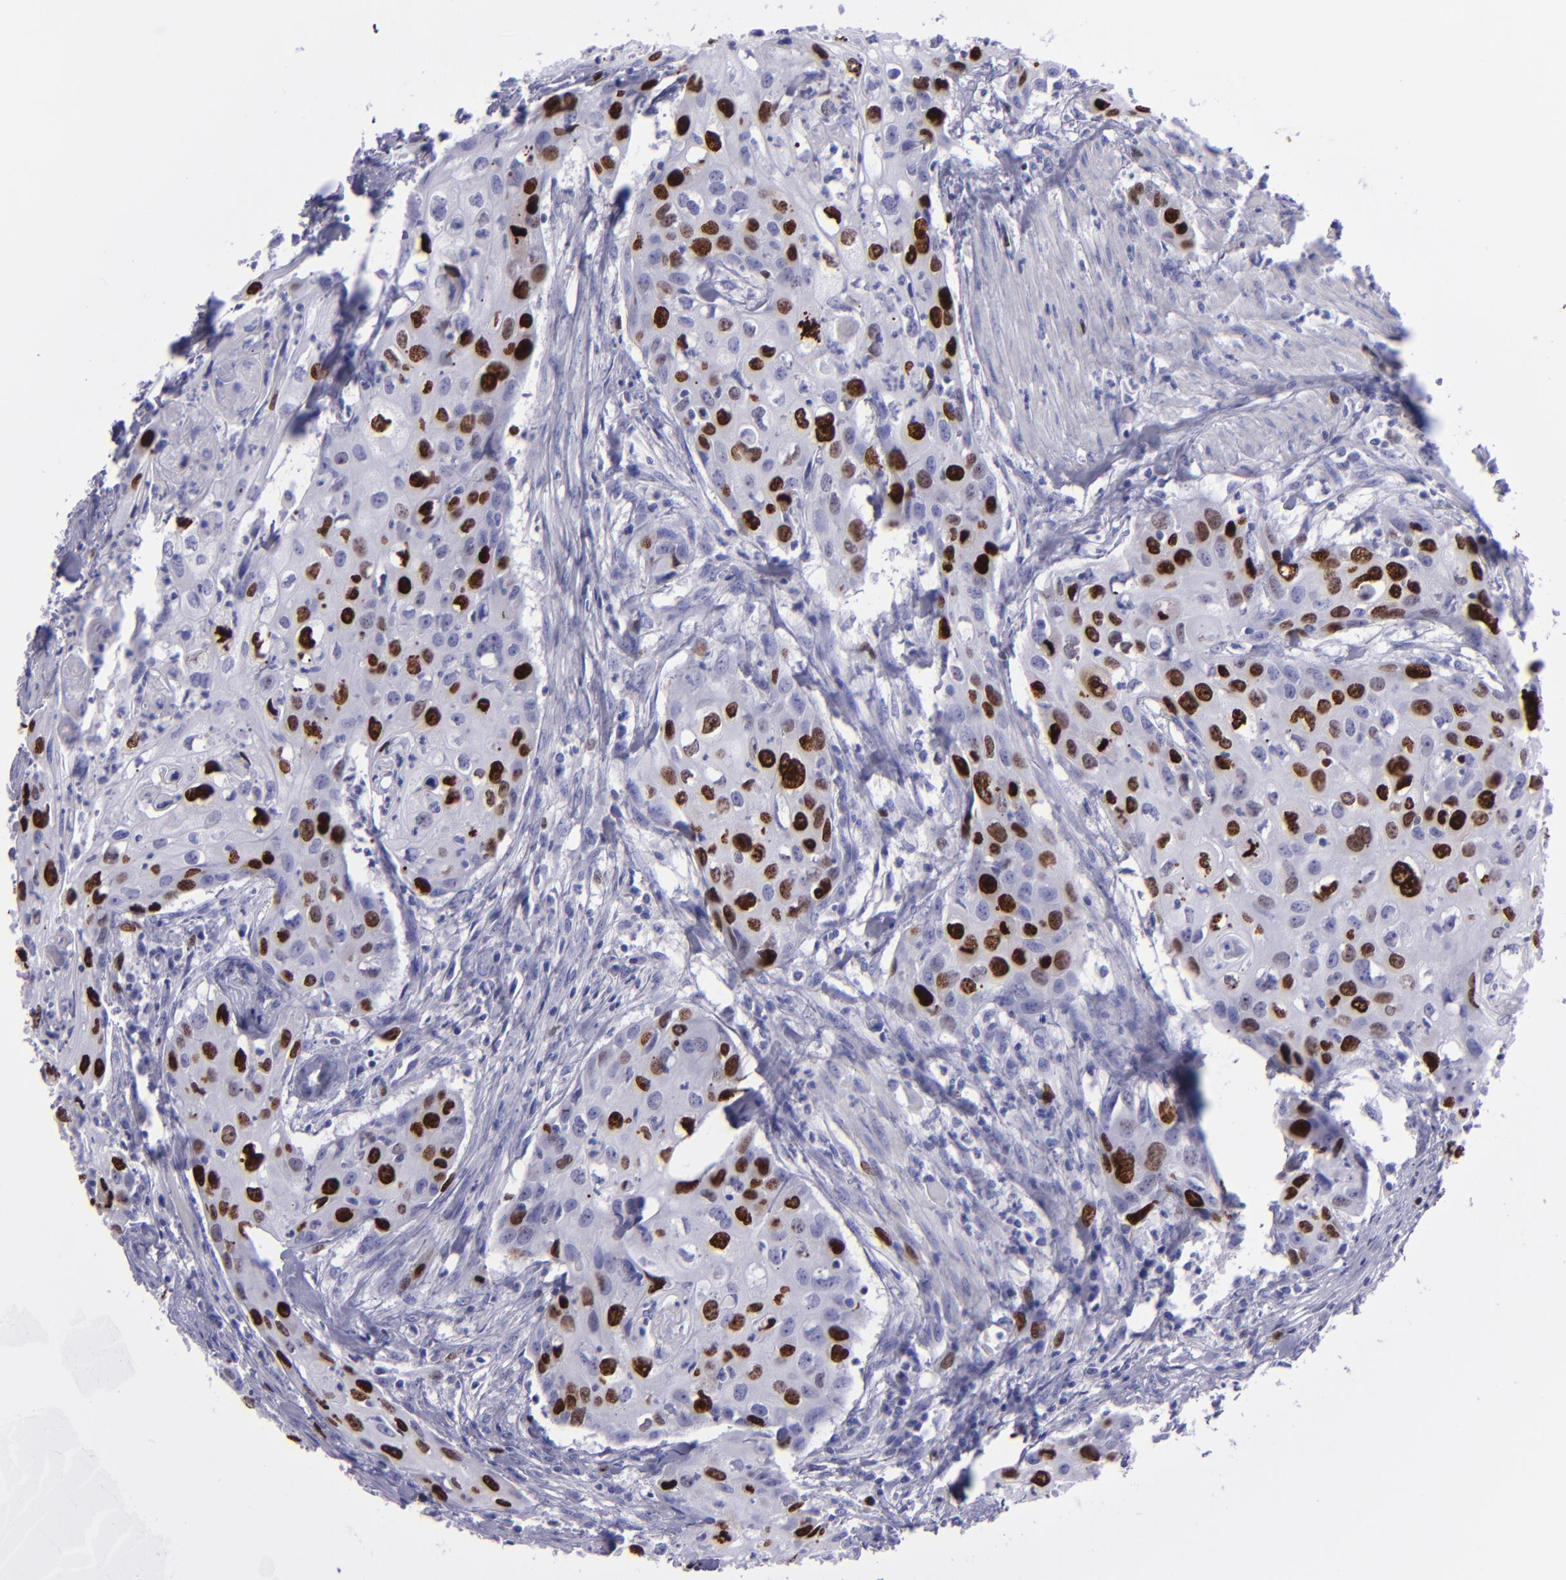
{"staining": {"intensity": "strong", "quantity": "<25%", "location": "nuclear"}, "tissue": "urothelial cancer", "cell_type": "Tumor cells", "image_type": "cancer", "snomed": [{"axis": "morphology", "description": "Urothelial carcinoma, High grade"}, {"axis": "topography", "description": "Urinary bladder"}], "caption": "IHC staining of high-grade urothelial carcinoma, which exhibits medium levels of strong nuclear staining in about <25% of tumor cells indicating strong nuclear protein positivity. The staining was performed using DAB (3,3'-diaminobenzidine) (brown) for protein detection and nuclei were counterstained in hematoxylin (blue).", "gene": "TOP2A", "patient": {"sex": "male", "age": 54}}